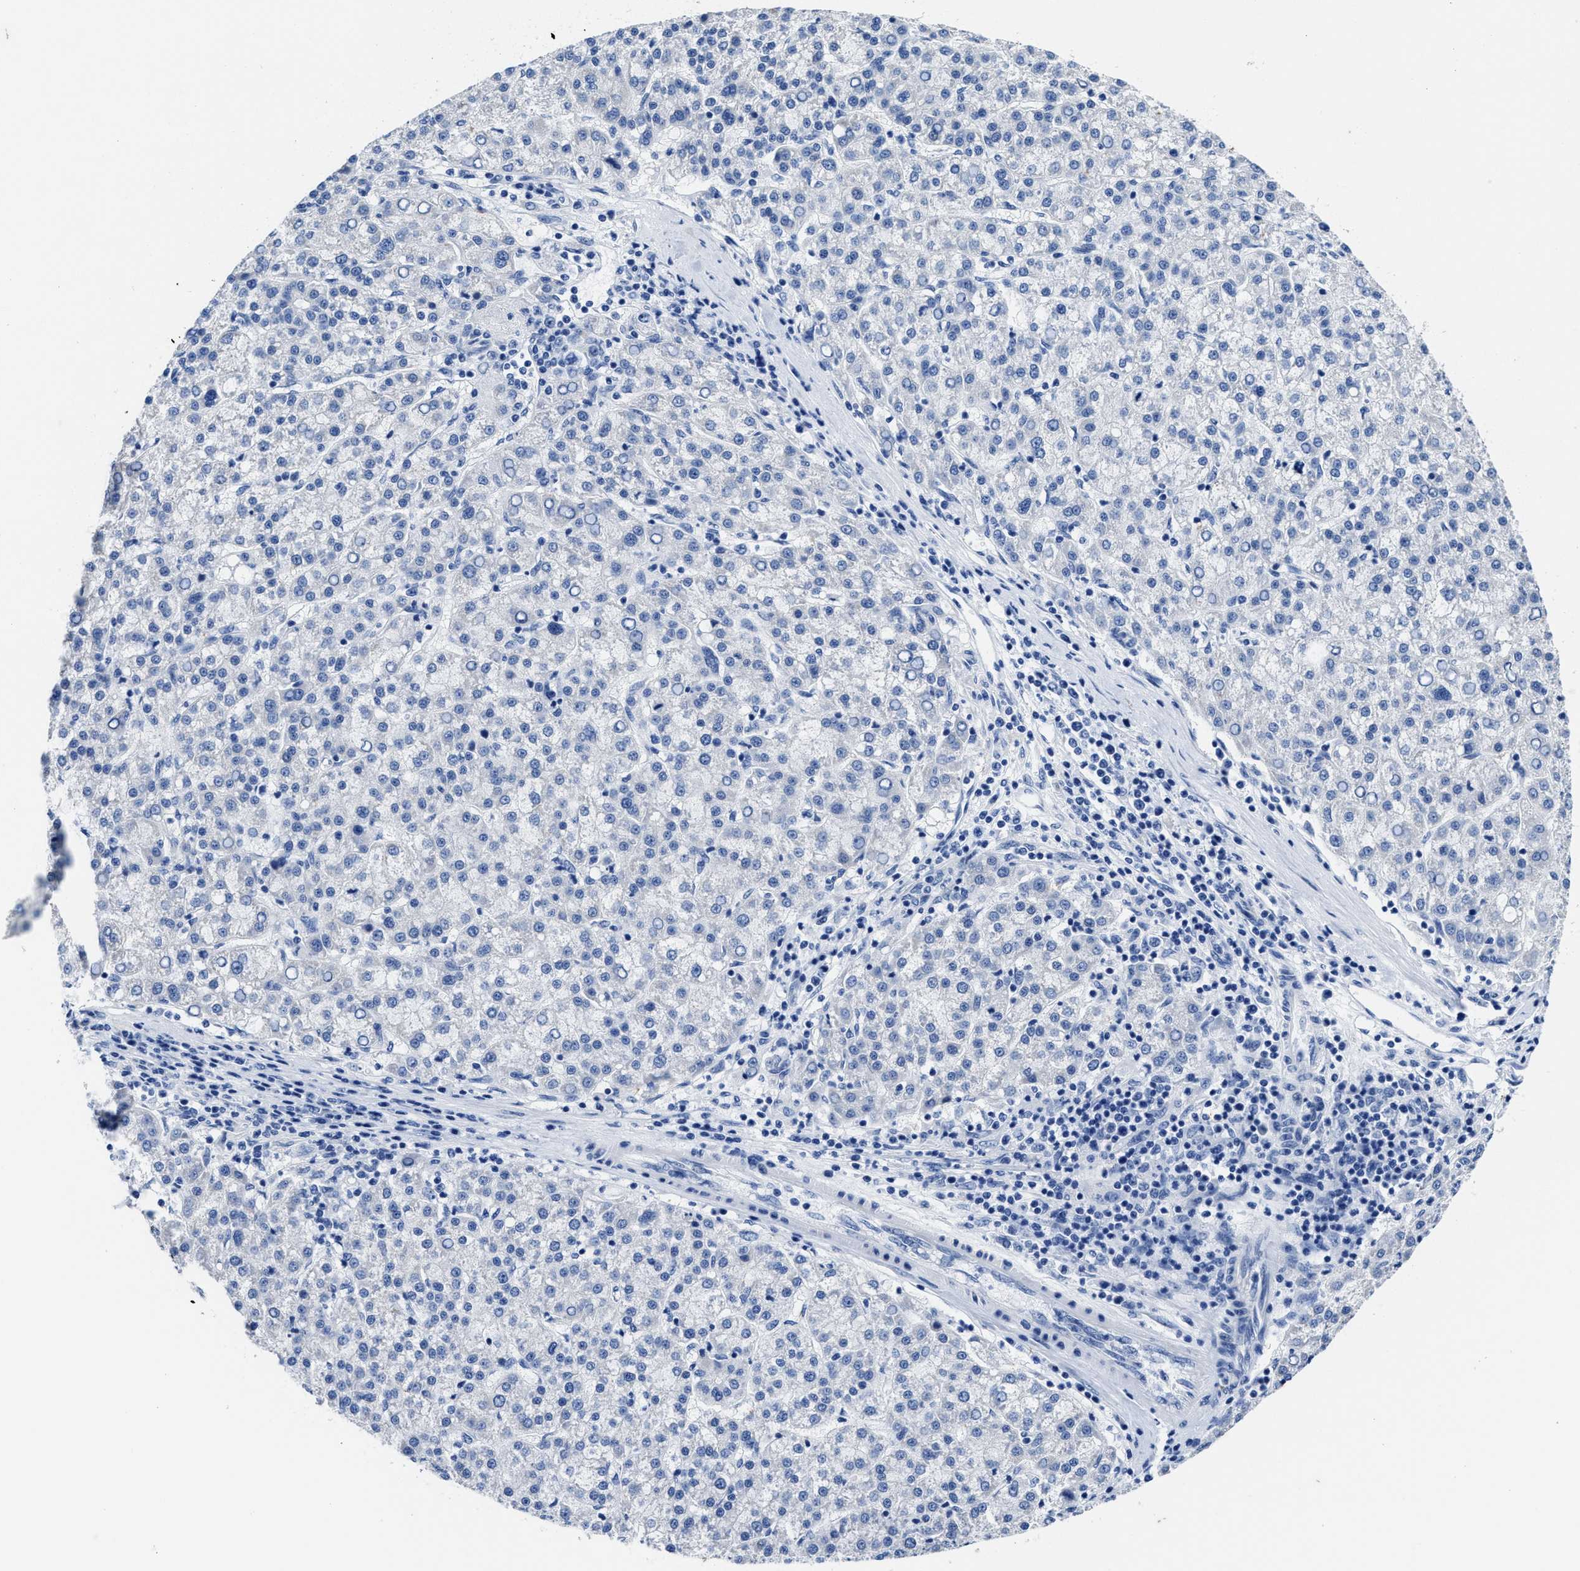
{"staining": {"intensity": "negative", "quantity": "none", "location": "none"}, "tissue": "liver cancer", "cell_type": "Tumor cells", "image_type": "cancer", "snomed": [{"axis": "morphology", "description": "Carcinoma, Hepatocellular, NOS"}, {"axis": "topography", "description": "Liver"}], "caption": "DAB (3,3'-diaminobenzidine) immunohistochemical staining of human liver hepatocellular carcinoma exhibits no significant staining in tumor cells.", "gene": "HOOK1", "patient": {"sex": "female", "age": 58}}